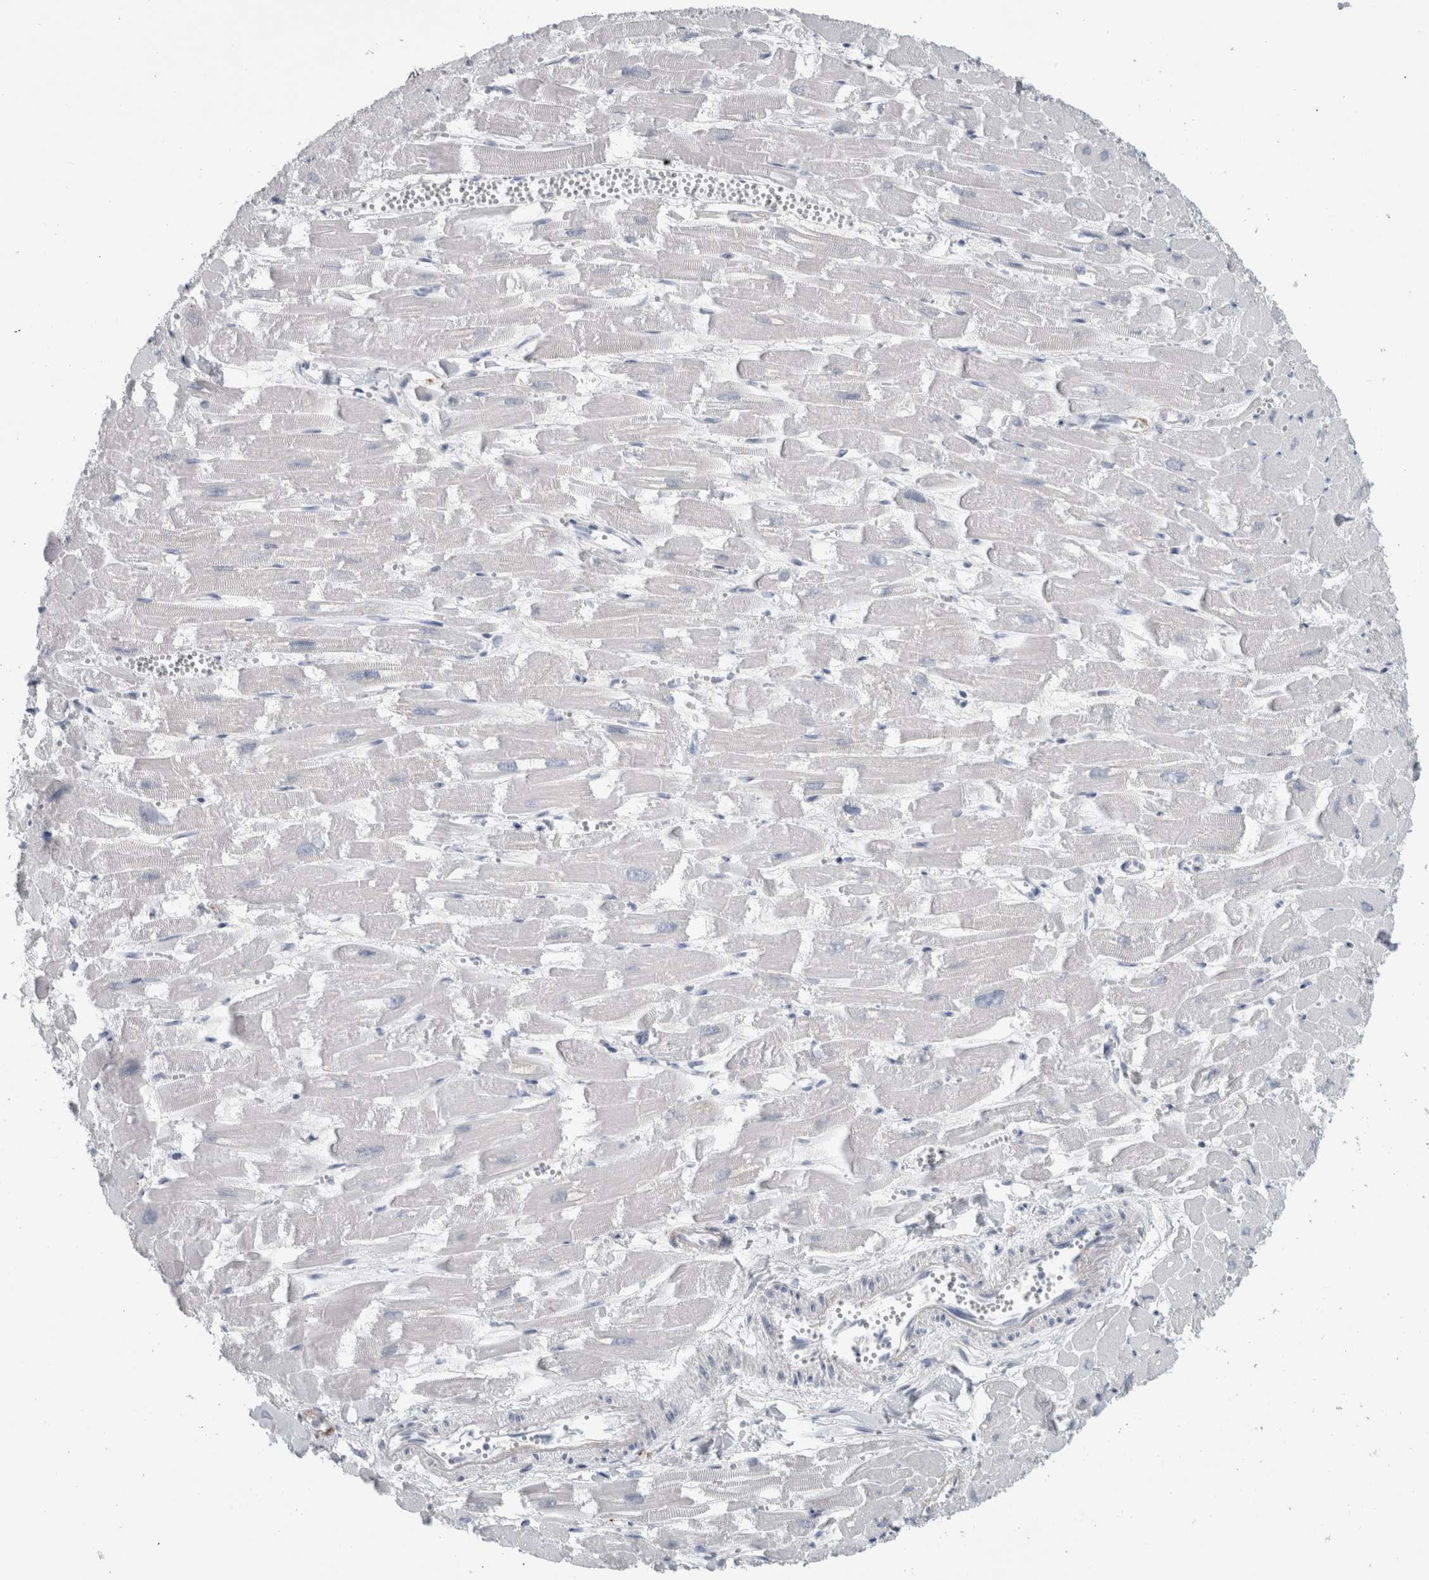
{"staining": {"intensity": "negative", "quantity": "none", "location": "none"}, "tissue": "heart muscle", "cell_type": "Cardiomyocytes", "image_type": "normal", "snomed": [{"axis": "morphology", "description": "Normal tissue, NOS"}, {"axis": "topography", "description": "Heart"}], "caption": "High magnification brightfield microscopy of unremarkable heart muscle stained with DAB (brown) and counterstained with hematoxylin (blue): cardiomyocytes show no significant positivity. The staining is performed using DAB brown chromogen with nuclei counter-stained in using hematoxylin.", "gene": "ADAM2", "patient": {"sex": "male", "age": 54}}